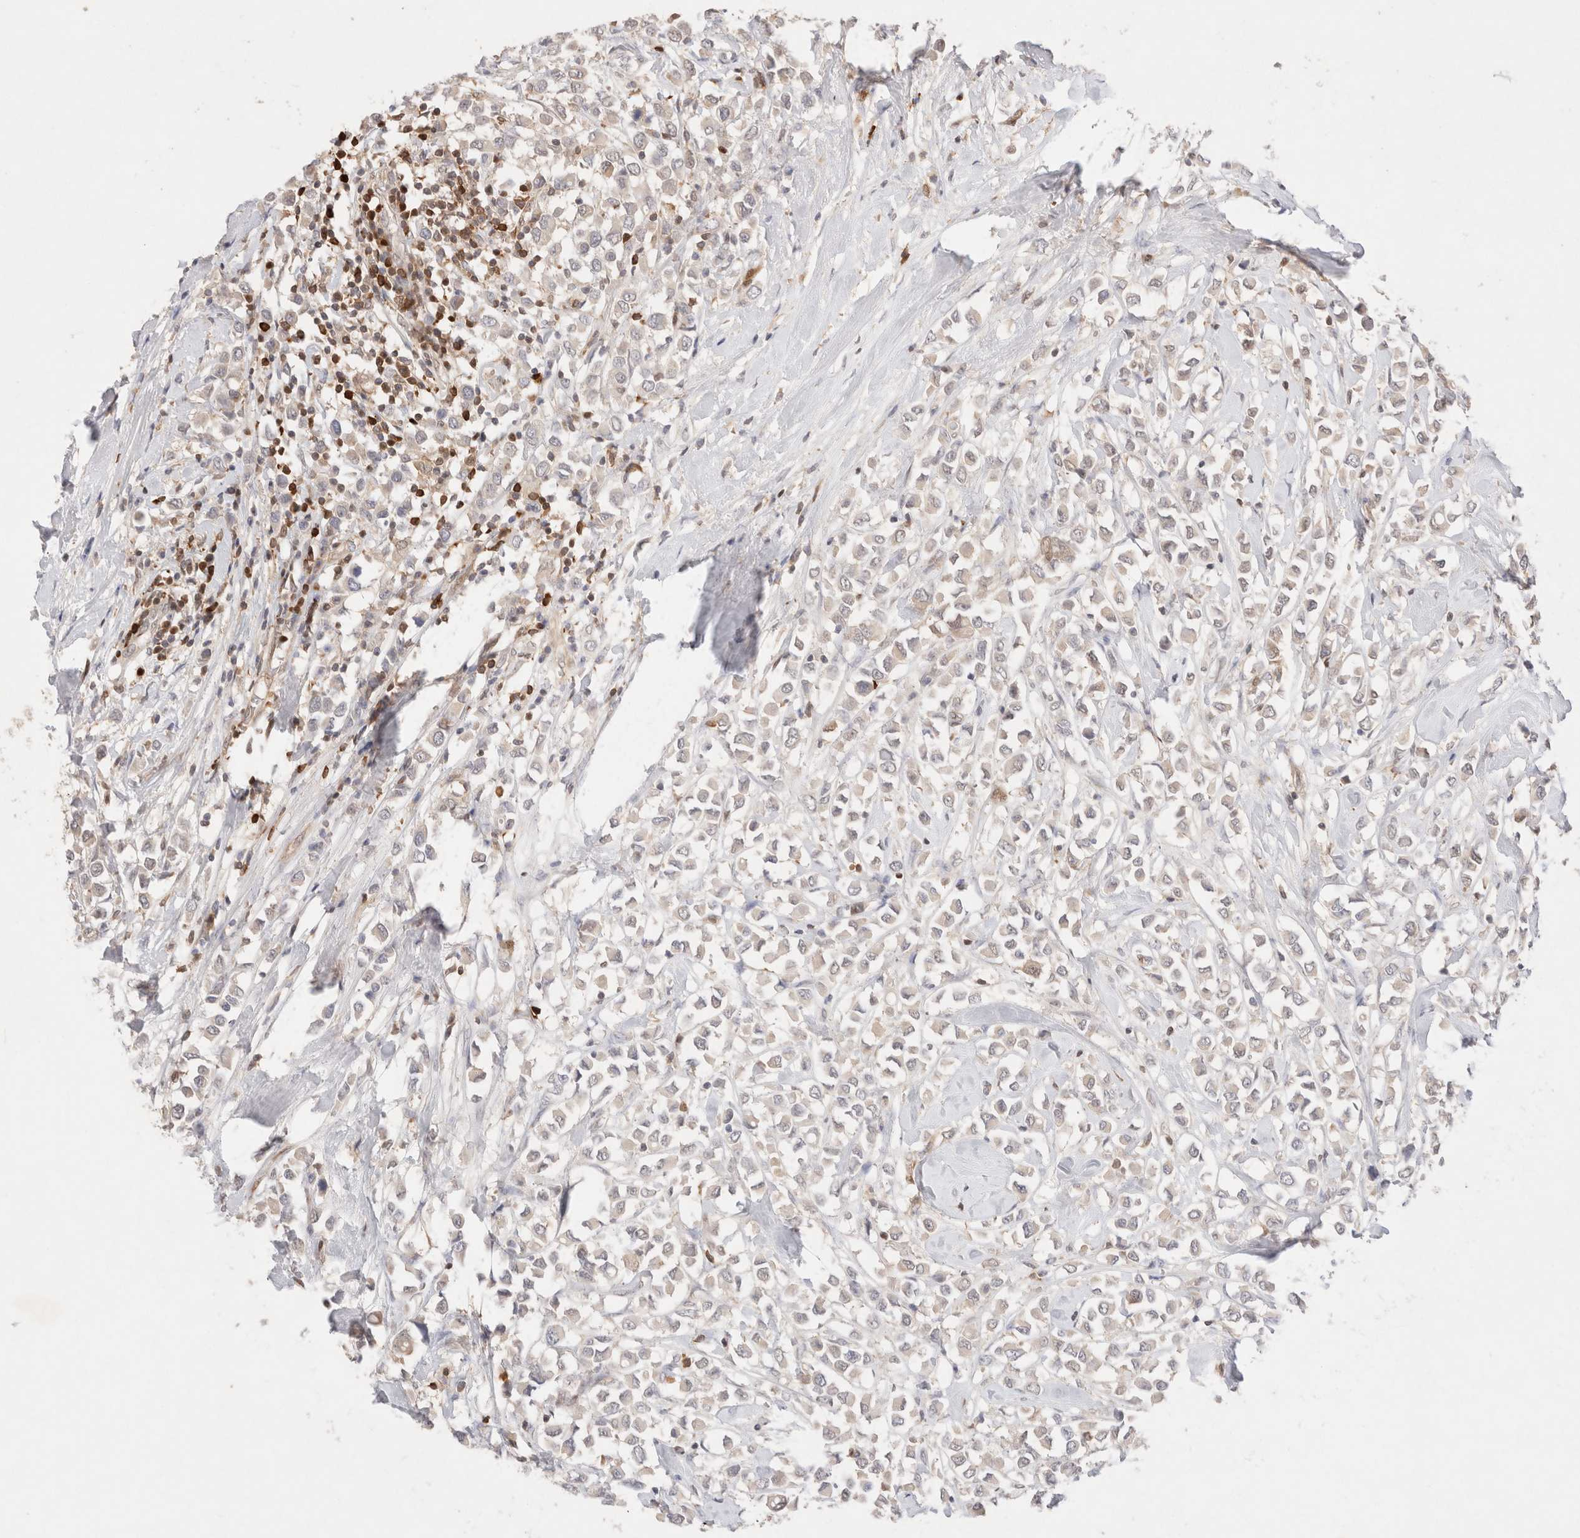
{"staining": {"intensity": "negative", "quantity": "none", "location": "none"}, "tissue": "breast cancer", "cell_type": "Tumor cells", "image_type": "cancer", "snomed": [{"axis": "morphology", "description": "Duct carcinoma"}, {"axis": "topography", "description": "Breast"}], "caption": "A photomicrograph of breast cancer (invasive ductal carcinoma) stained for a protein shows no brown staining in tumor cells. (IHC, brightfield microscopy, high magnification).", "gene": "STARD10", "patient": {"sex": "female", "age": 61}}